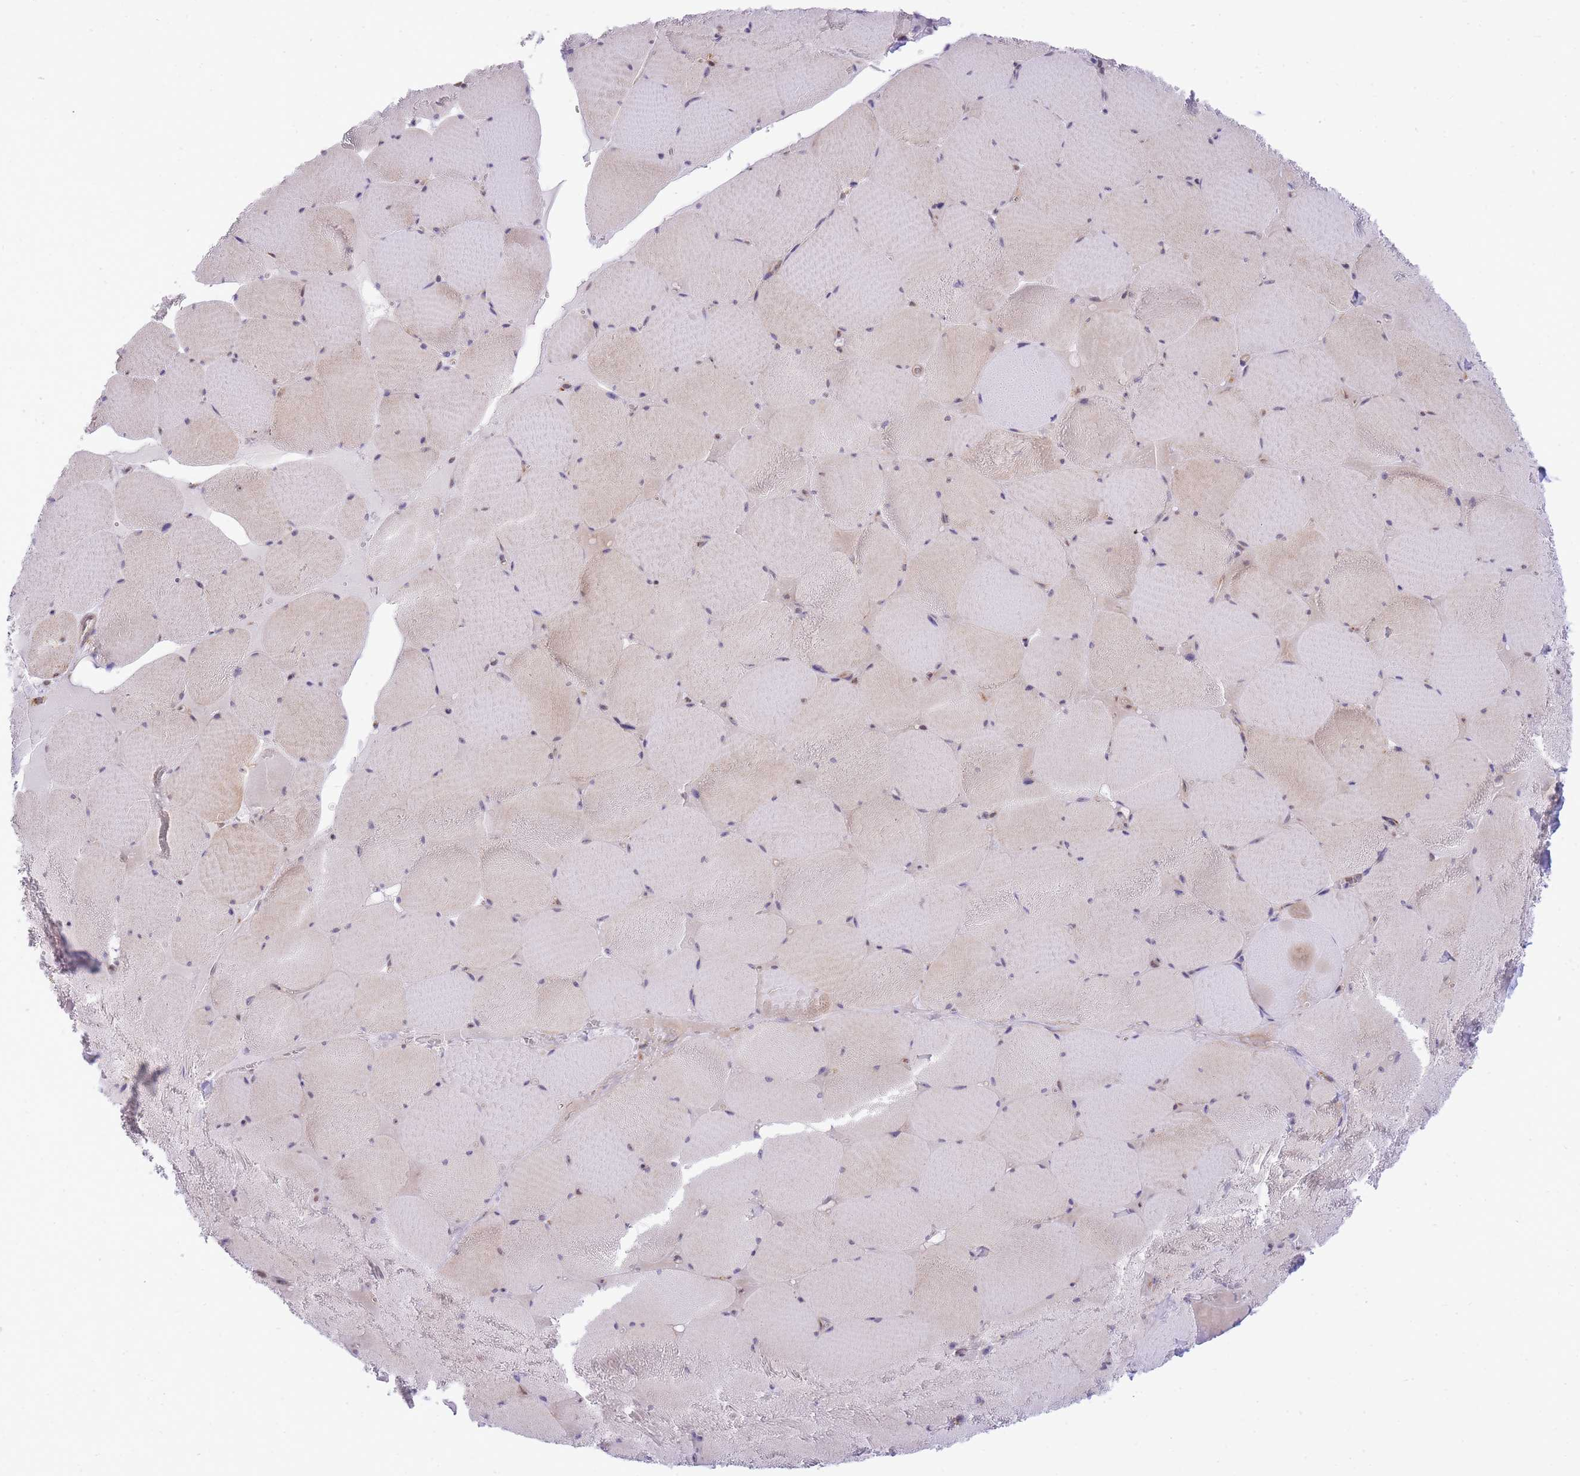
{"staining": {"intensity": "weak", "quantity": "25%-75%", "location": "cytoplasmic/membranous"}, "tissue": "skeletal muscle", "cell_type": "Myocytes", "image_type": "normal", "snomed": [{"axis": "morphology", "description": "Normal tissue, NOS"}, {"axis": "topography", "description": "Skeletal muscle"}, {"axis": "topography", "description": "Head-Neck"}], "caption": "IHC (DAB (3,3'-diaminobenzidine)) staining of normal human skeletal muscle exhibits weak cytoplasmic/membranous protein positivity in about 25%-75% of myocytes.", "gene": "EXOSC8", "patient": {"sex": "male", "age": 66}}